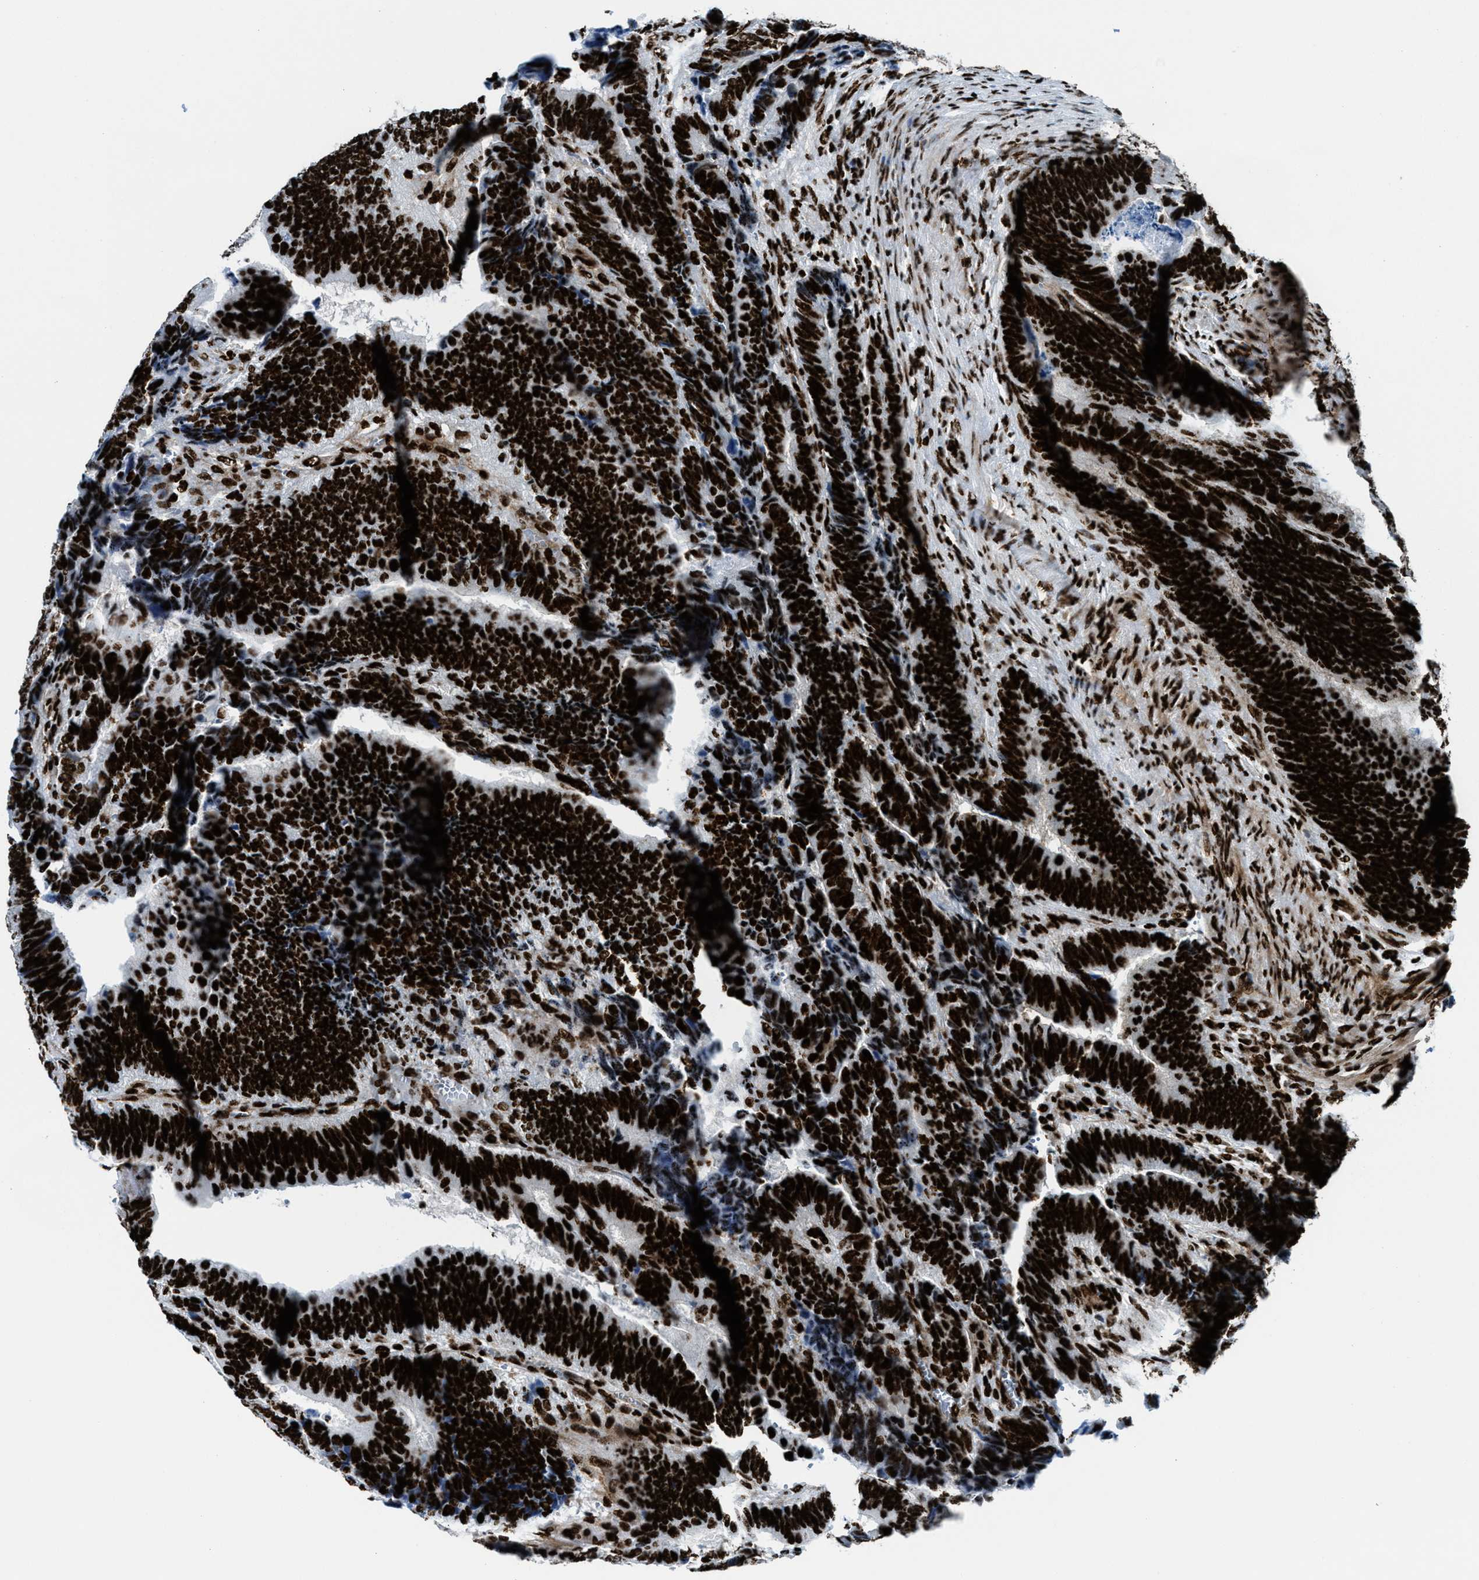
{"staining": {"intensity": "strong", "quantity": ">75%", "location": "nuclear"}, "tissue": "colorectal cancer", "cell_type": "Tumor cells", "image_type": "cancer", "snomed": [{"axis": "morphology", "description": "Adenocarcinoma, NOS"}, {"axis": "topography", "description": "Colon"}], "caption": "This histopathology image shows adenocarcinoma (colorectal) stained with immunohistochemistry (IHC) to label a protein in brown. The nuclear of tumor cells show strong positivity for the protein. Nuclei are counter-stained blue.", "gene": "NONO", "patient": {"sex": "male", "age": 72}}